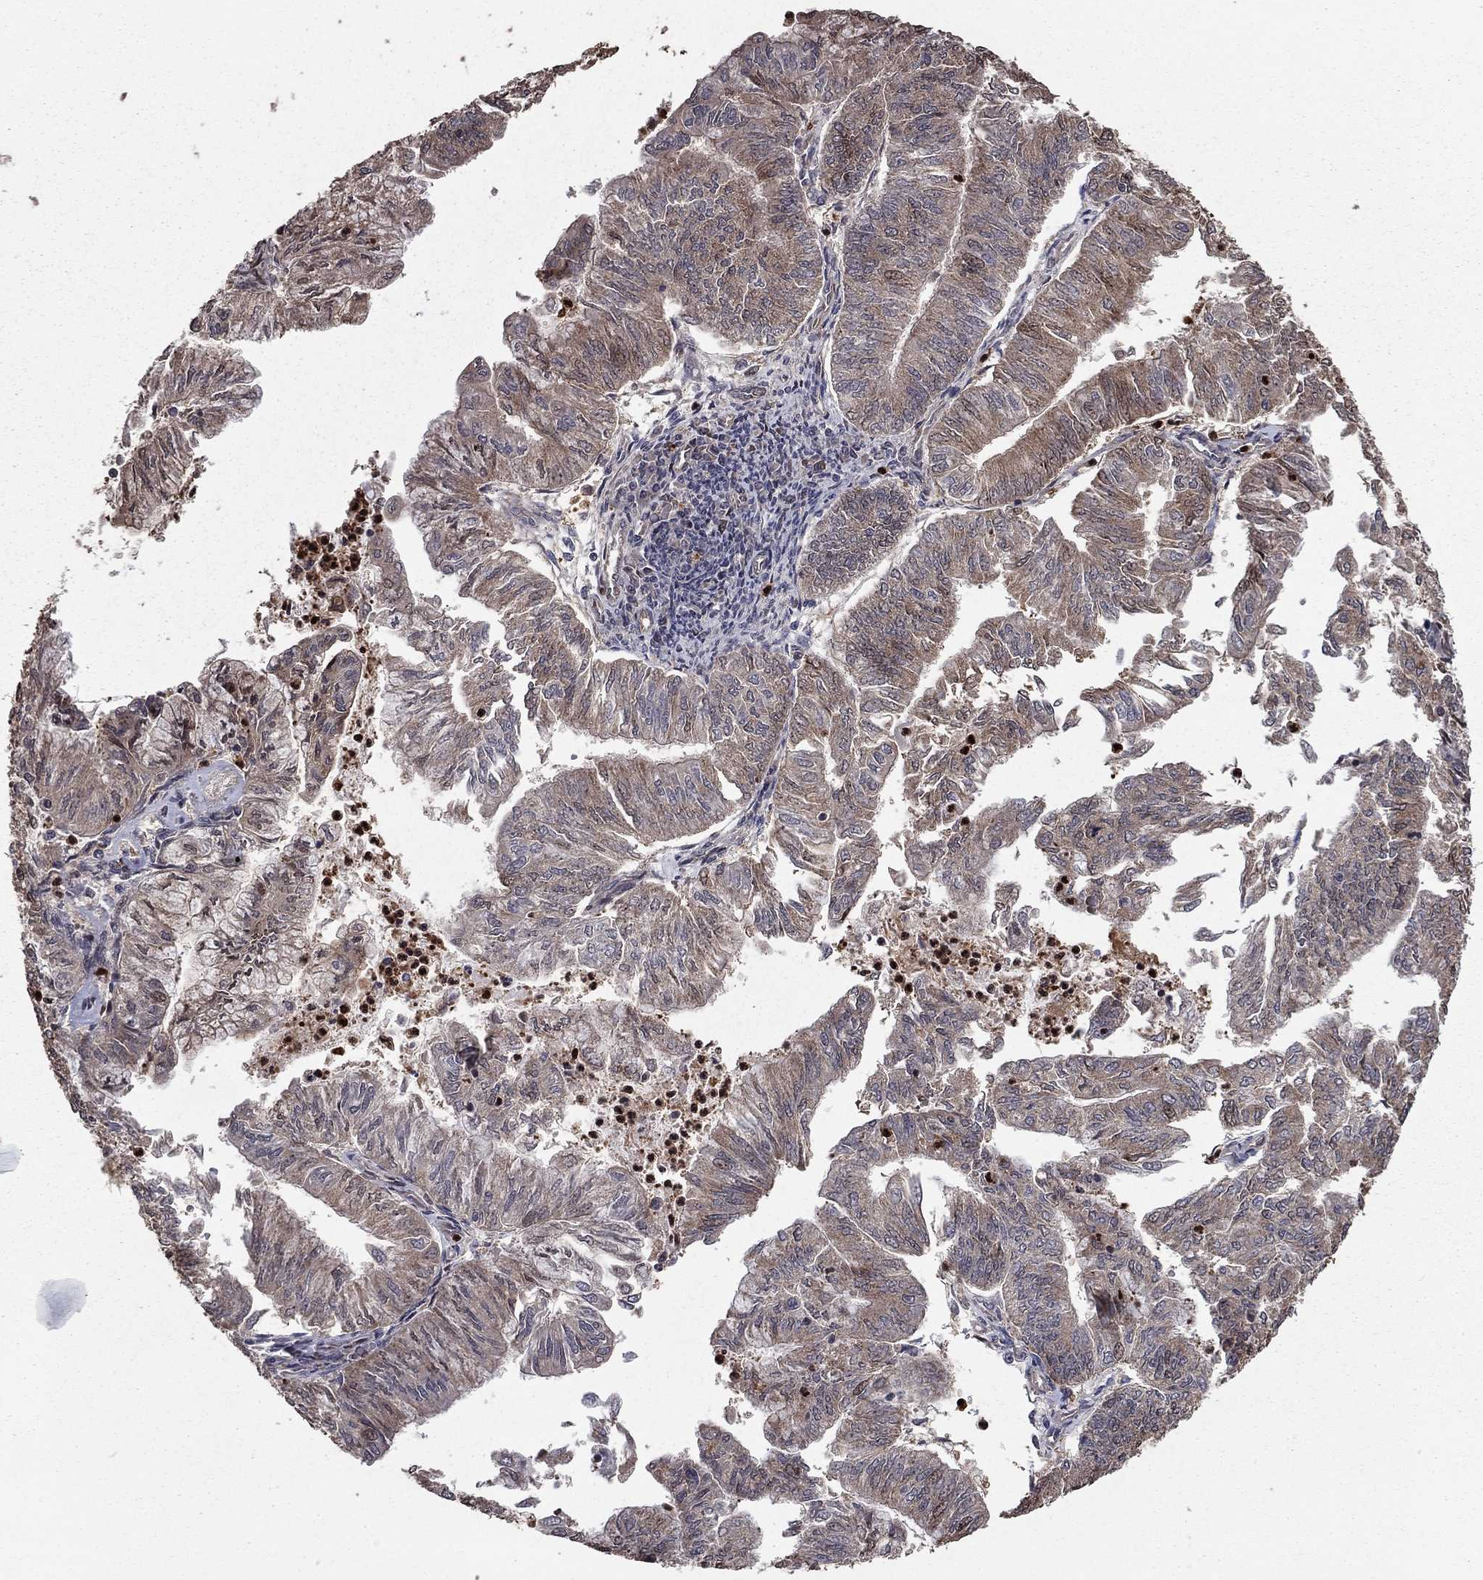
{"staining": {"intensity": "weak", "quantity": "<25%", "location": "cytoplasmic/membranous"}, "tissue": "endometrial cancer", "cell_type": "Tumor cells", "image_type": "cancer", "snomed": [{"axis": "morphology", "description": "Adenocarcinoma, NOS"}, {"axis": "topography", "description": "Endometrium"}], "caption": "IHC of endometrial cancer (adenocarcinoma) demonstrates no staining in tumor cells.", "gene": "GYG1", "patient": {"sex": "female", "age": 59}}